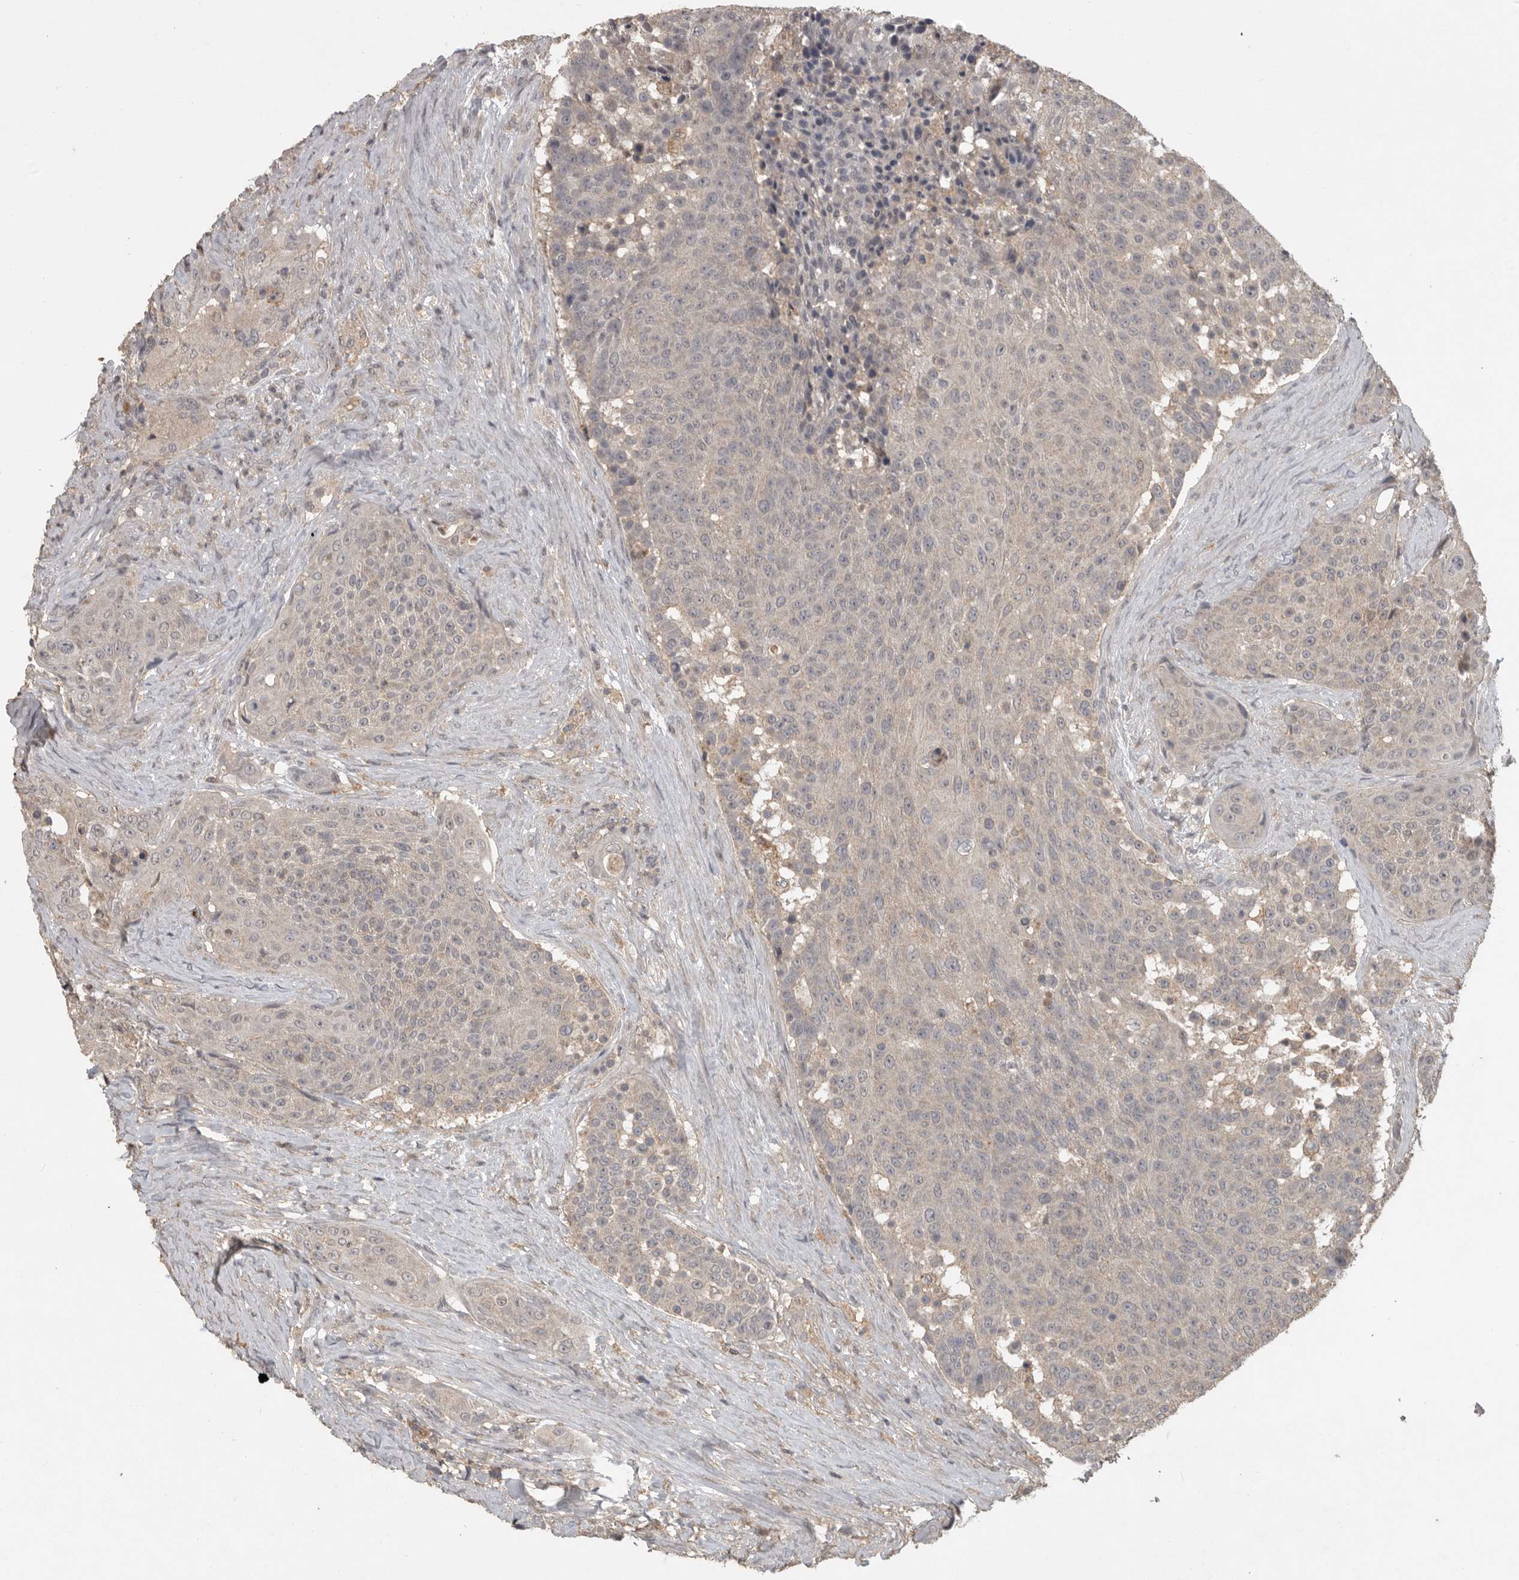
{"staining": {"intensity": "weak", "quantity": "<25%", "location": "cytoplasmic/membranous"}, "tissue": "urothelial cancer", "cell_type": "Tumor cells", "image_type": "cancer", "snomed": [{"axis": "morphology", "description": "Urothelial carcinoma, High grade"}, {"axis": "topography", "description": "Urinary bladder"}], "caption": "Protein analysis of urothelial cancer exhibits no significant expression in tumor cells.", "gene": "ADAMTS4", "patient": {"sex": "female", "age": 63}}